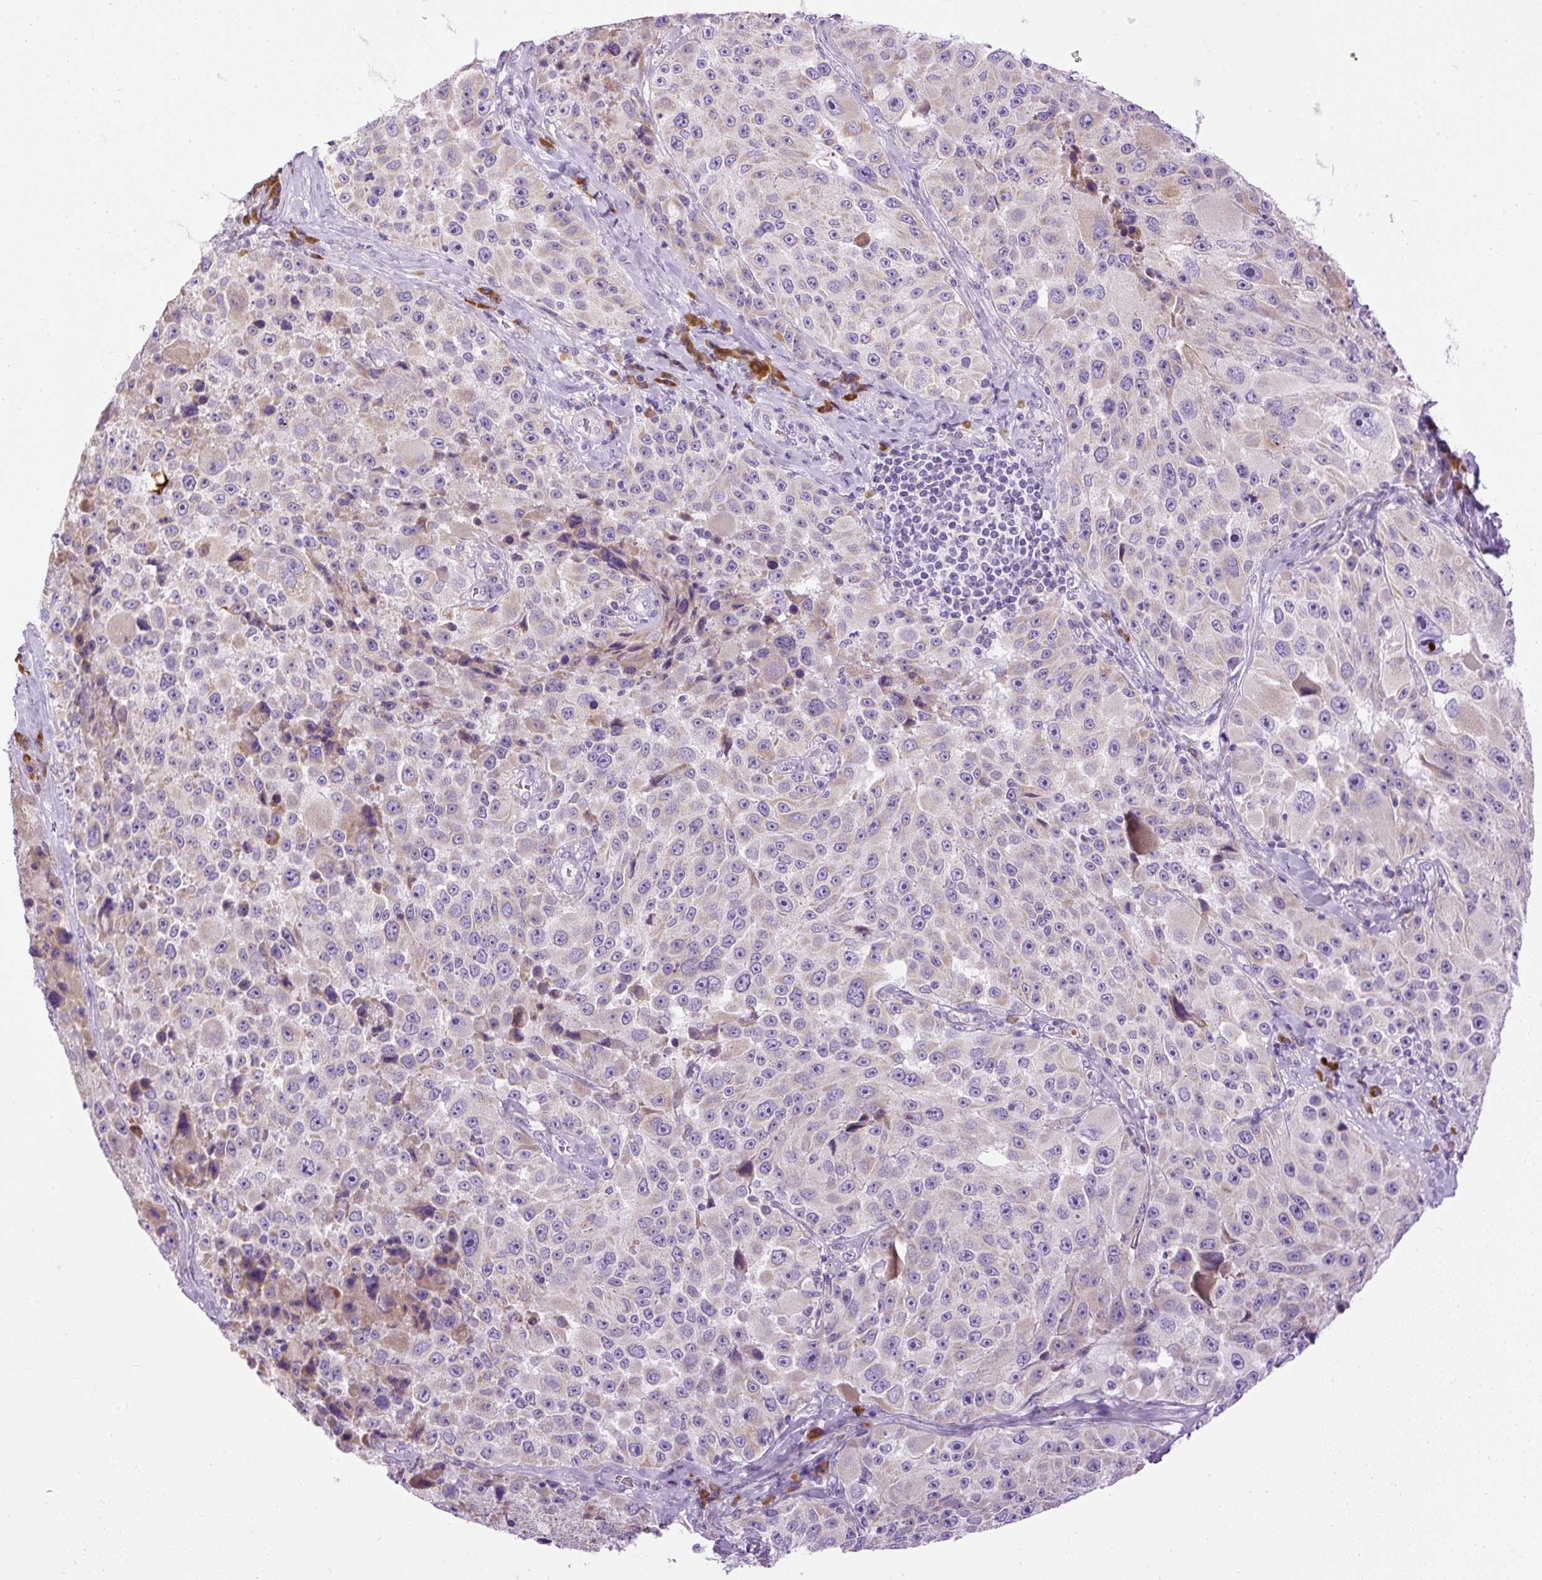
{"staining": {"intensity": "weak", "quantity": "<25%", "location": "cytoplasmic/membranous"}, "tissue": "melanoma", "cell_type": "Tumor cells", "image_type": "cancer", "snomed": [{"axis": "morphology", "description": "Malignant melanoma, Metastatic site"}, {"axis": "topography", "description": "Lymph node"}], "caption": "A high-resolution histopathology image shows immunohistochemistry staining of malignant melanoma (metastatic site), which reveals no significant expression in tumor cells. (Stains: DAB immunohistochemistry with hematoxylin counter stain, Microscopy: brightfield microscopy at high magnification).", "gene": "SYBU", "patient": {"sex": "male", "age": 62}}